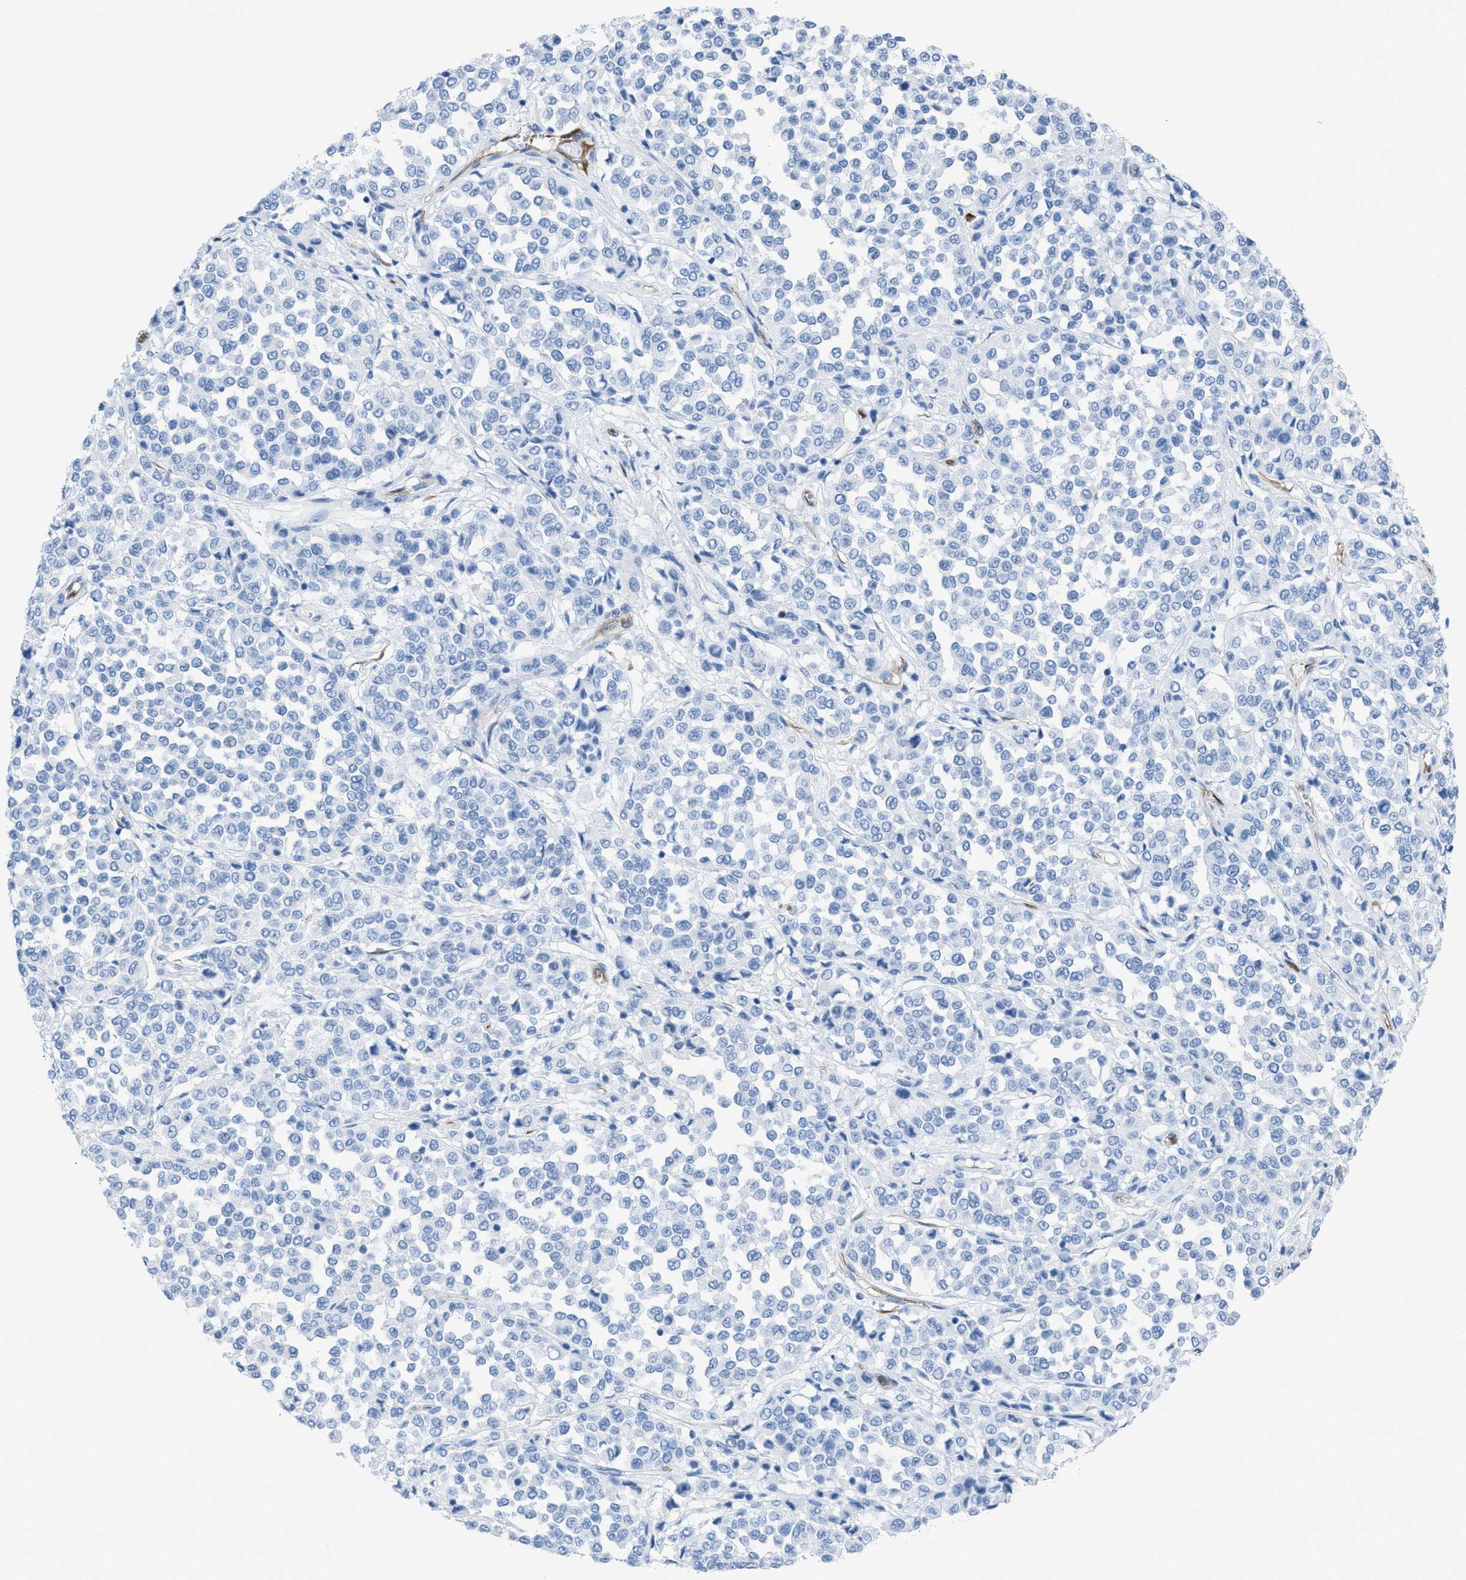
{"staining": {"intensity": "negative", "quantity": "none", "location": "none"}, "tissue": "melanoma", "cell_type": "Tumor cells", "image_type": "cancer", "snomed": [{"axis": "morphology", "description": "Malignant melanoma, Metastatic site"}, {"axis": "topography", "description": "Pancreas"}], "caption": "DAB (3,3'-diaminobenzidine) immunohistochemical staining of malignant melanoma (metastatic site) exhibits no significant staining in tumor cells. (Stains: DAB immunohistochemistry (IHC) with hematoxylin counter stain, Microscopy: brightfield microscopy at high magnification).", "gene": "CDKN2A", "patient": {"sex": "female", "age": 30}}